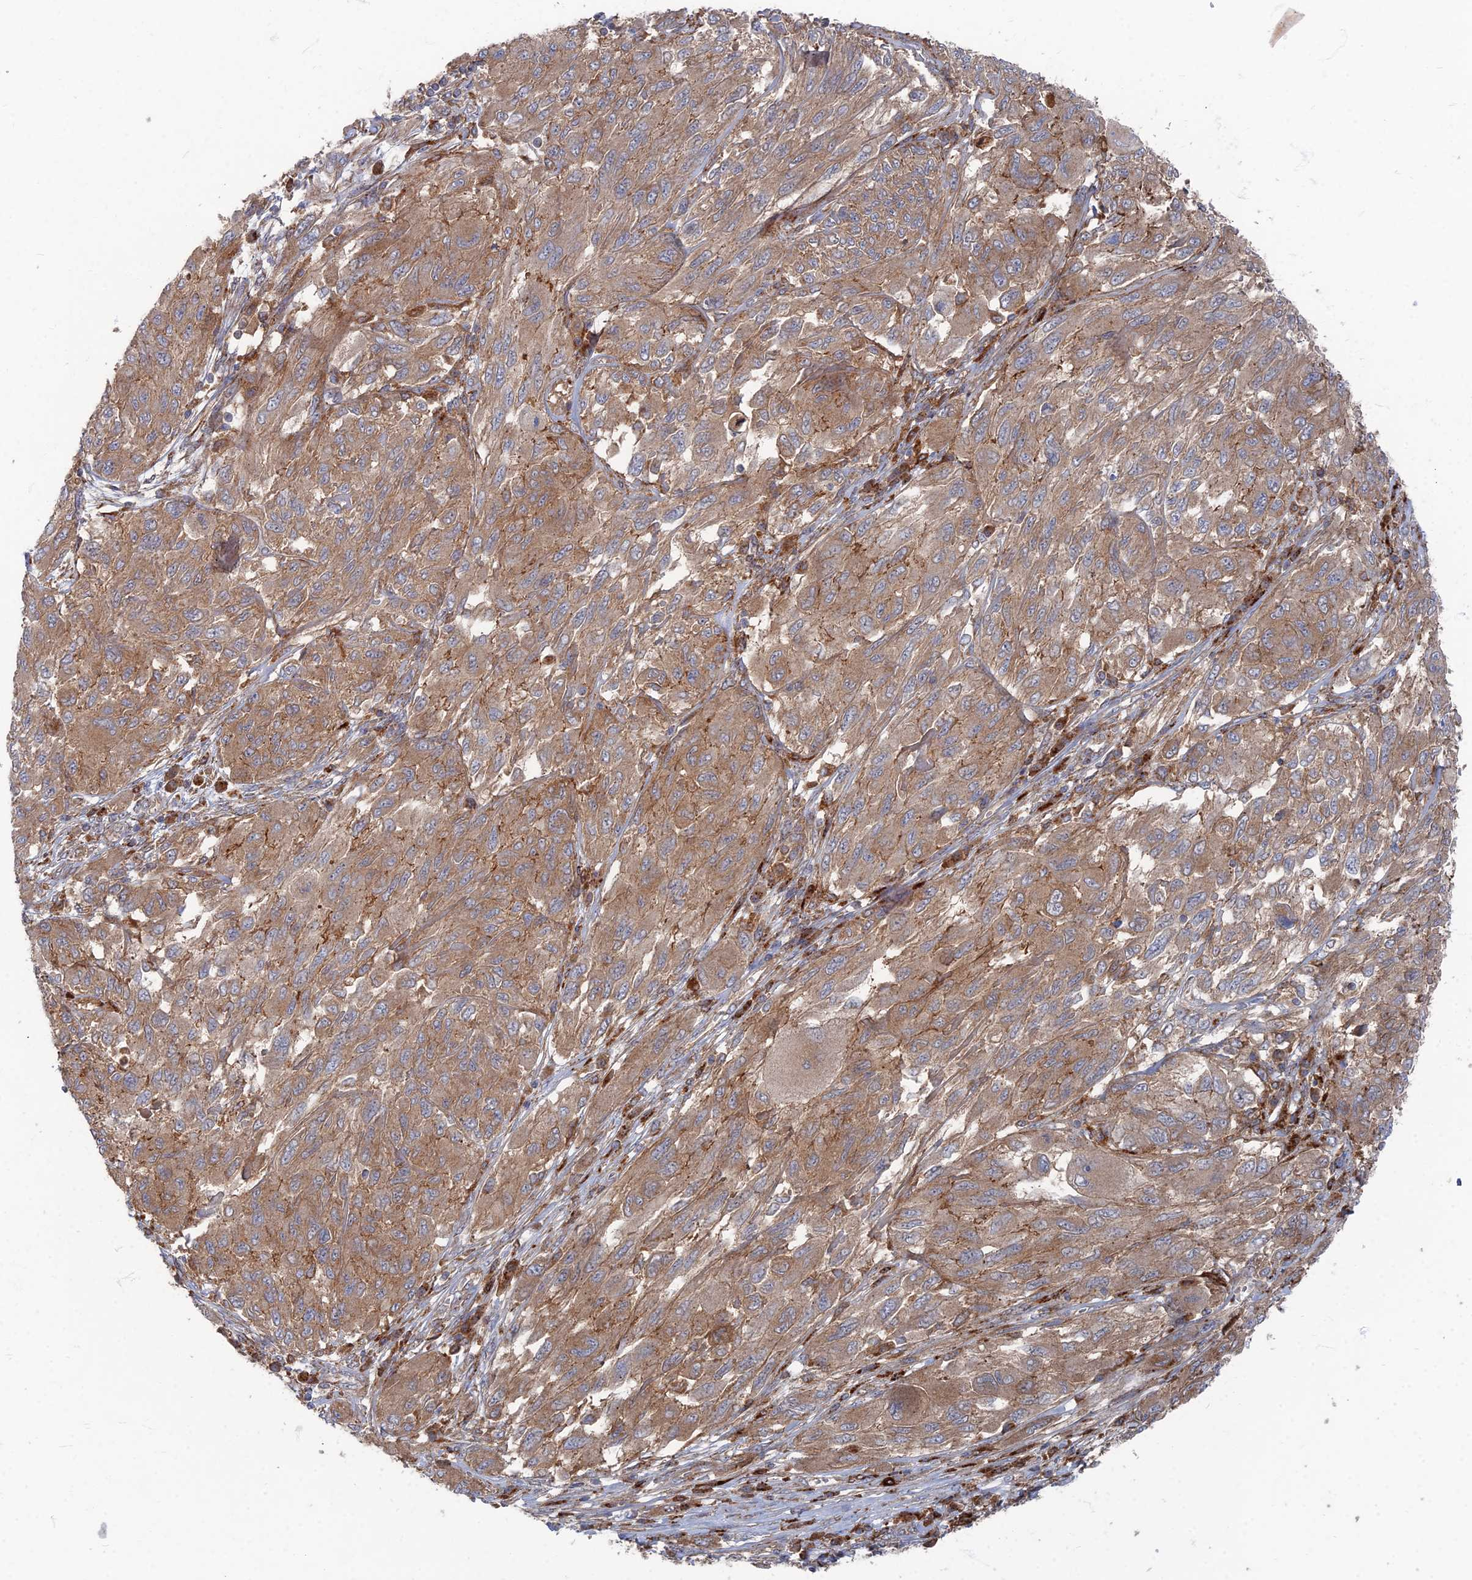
{"staining": {"intensity": "moderate", "quantity": ">75%", "location": "cytoplasmic/membranous"}, "tissue": "melanoma", "cell_type": "Tumor cells", "image_type": "cancer", "snomed": [{"axis": "morphology", "description": "Malignant melanoma, NOS"}, {"axis": "topography", "description": "Skin"}], "caption": "About >75% of tumor cells in human malignant melanoma demonstrate moderate cytoplasmic/membranous protein positivity as visualized by brown immunohistochemical staining.", "gene": "PPCDC", "patient": {"sex": "female", "age": 91}}